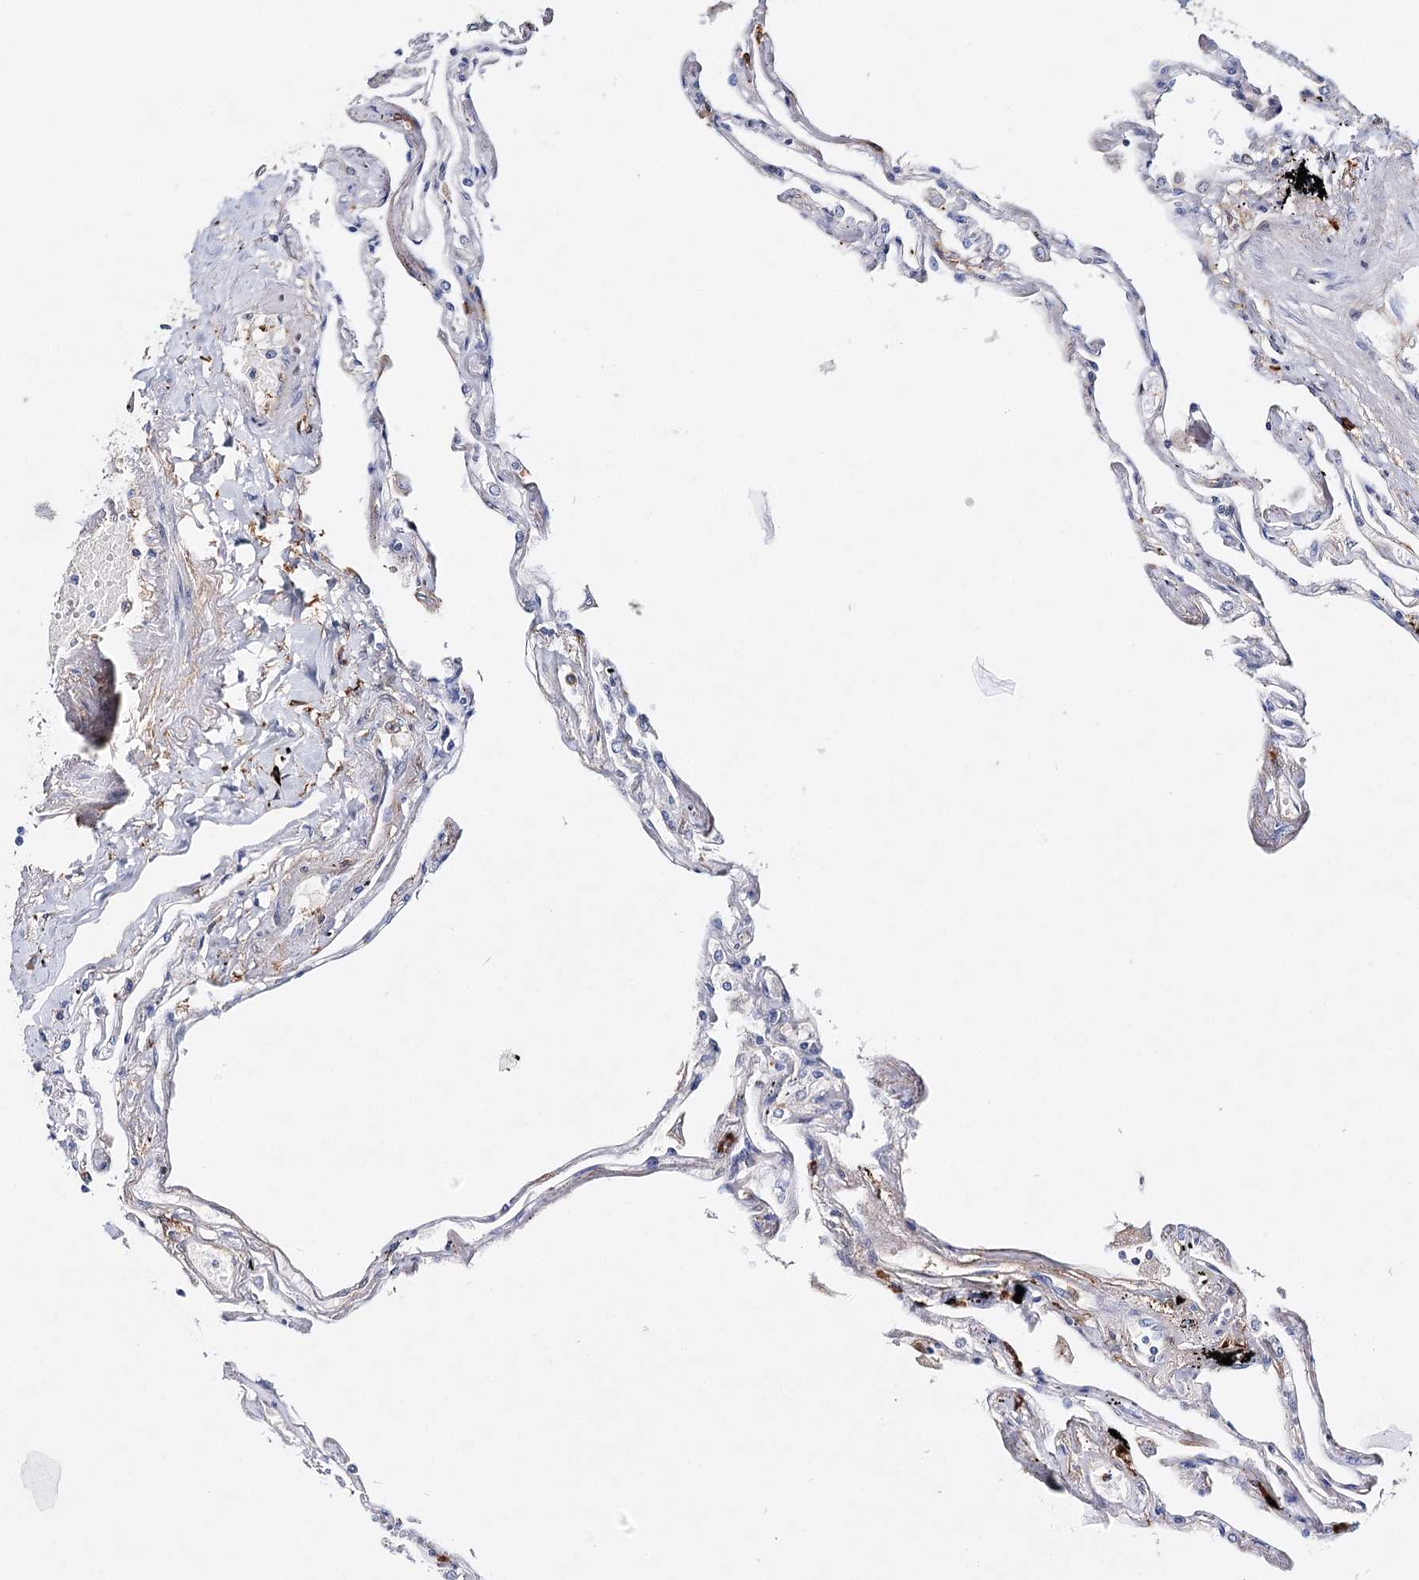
{"staining": {"intensity": "moderate", "quantity": "<25%", "location": "cytoplasmic/membranous"}, "tissue": "lung", "cell_type": "Alveolar cells", "image_type": "normal", "snomed": [{"axis": "morphology", "description": "Normal tissue, NOS"}, {"axis": "topography", "description": "Lung"}], "caption": "A brown stain shows moderate cytoplasmic/membranous positivity of a protein in alveolar cells of unremarkable human lung. (DAB = brown stain, brightfield microscopy at high magnification).", "gene": "CFAP46", "patient": {"sex": "female", "age": 67}}